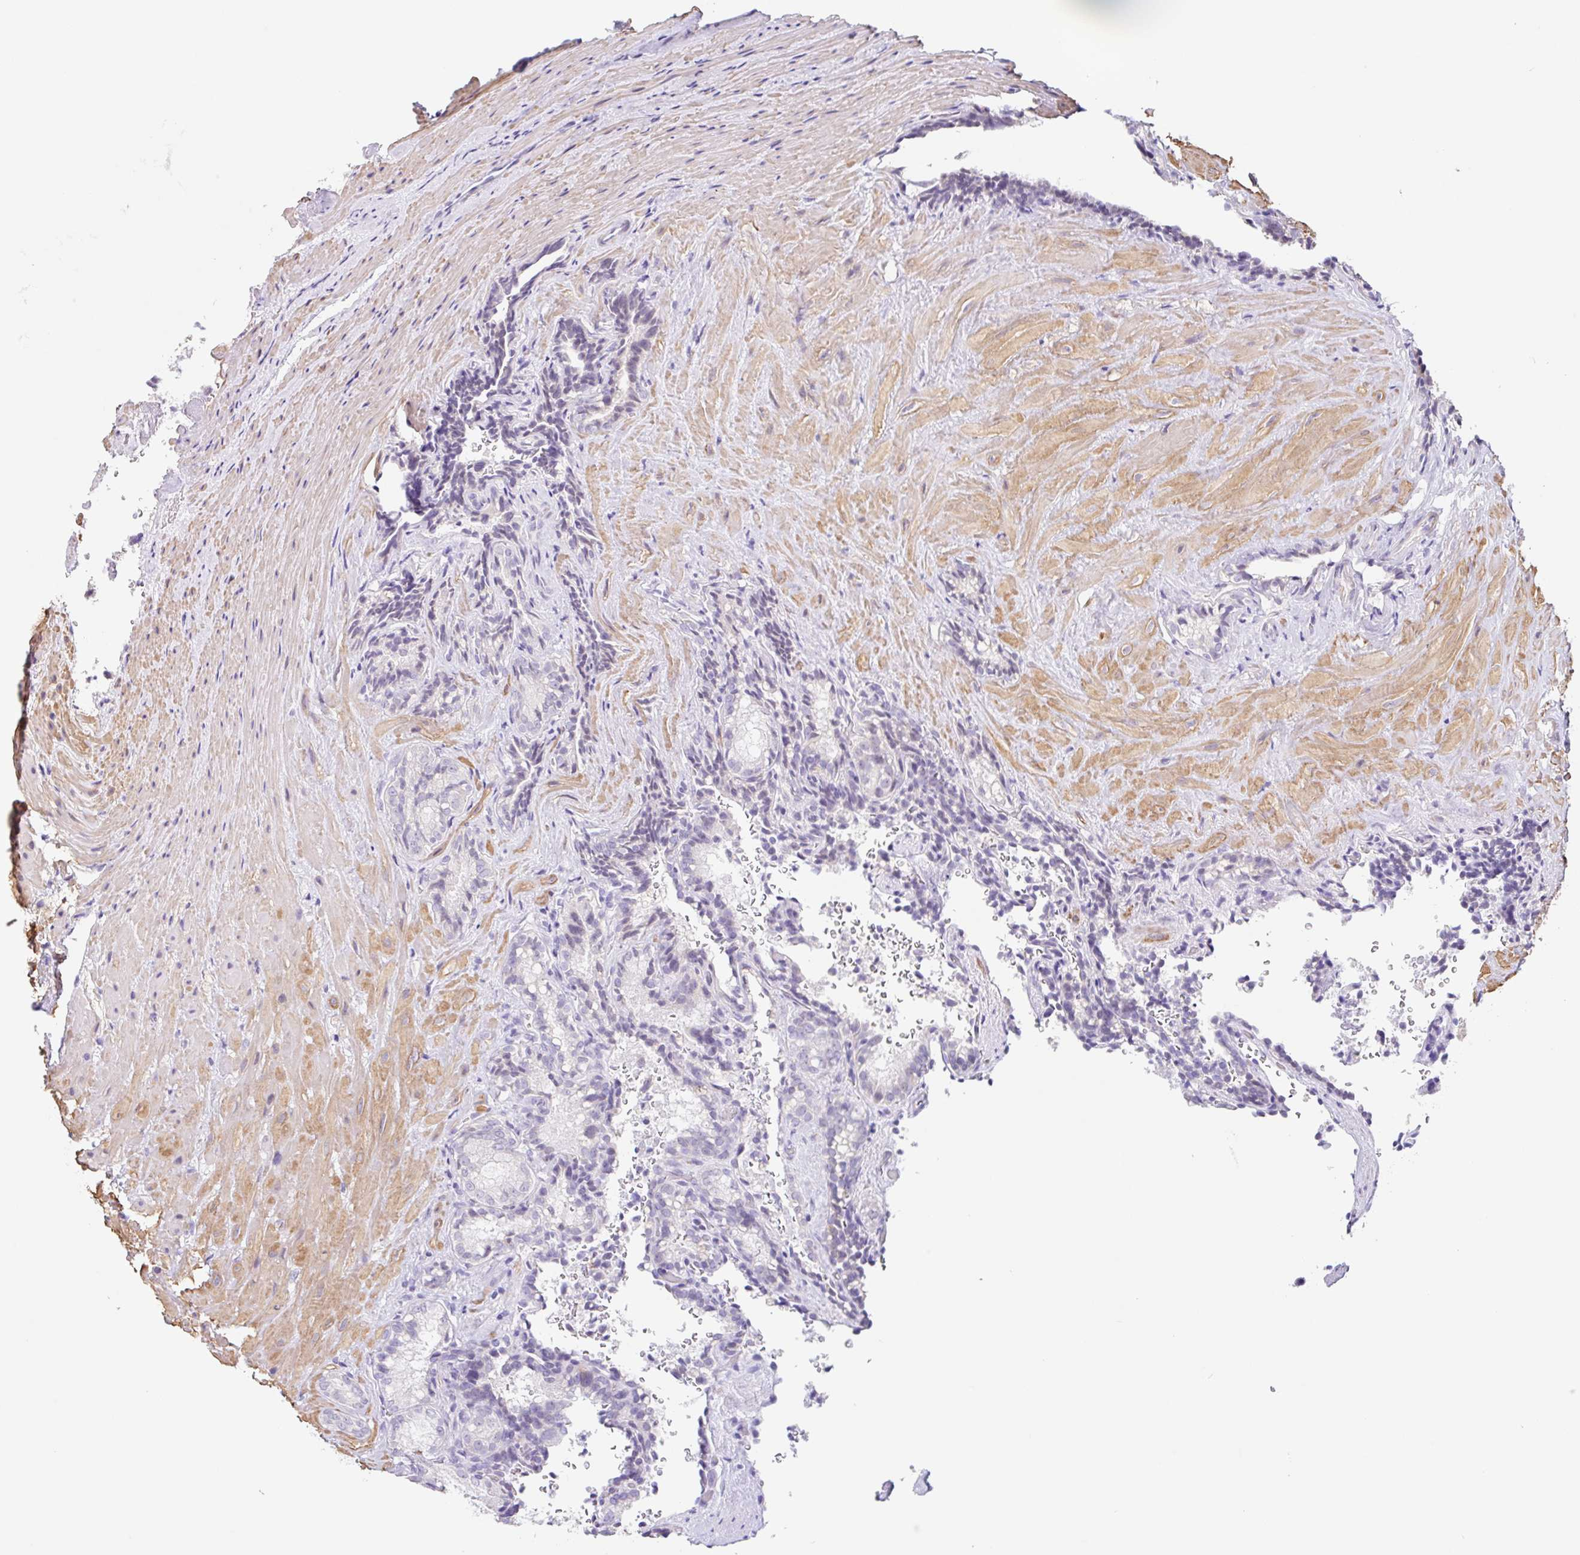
{"staining": {"intensity": "negative", "quantity": "none", "location": "none"}, "tissue": "seminal vesicle", "cell_type": "Glandular cells", "image_type": "normal", "snomed": [{"axis": "morphology", "description": "Normal tissue, NOS"}, {"axis": "topography", "description": "Seminal veicle"}], "caption": "Immunohistochemical staining of unremarkable seminal vesicle reveals no significant staining in glandular cells. The staining was performed using DAB (3,3'-diaminobenzidine) to visualize the protein expression in brown, while the nuclei were stained in blue with hematoxylin (Magnification: 20x).", "gene": "DCAF17", "patient": {"sex": "male", "age": 47}}